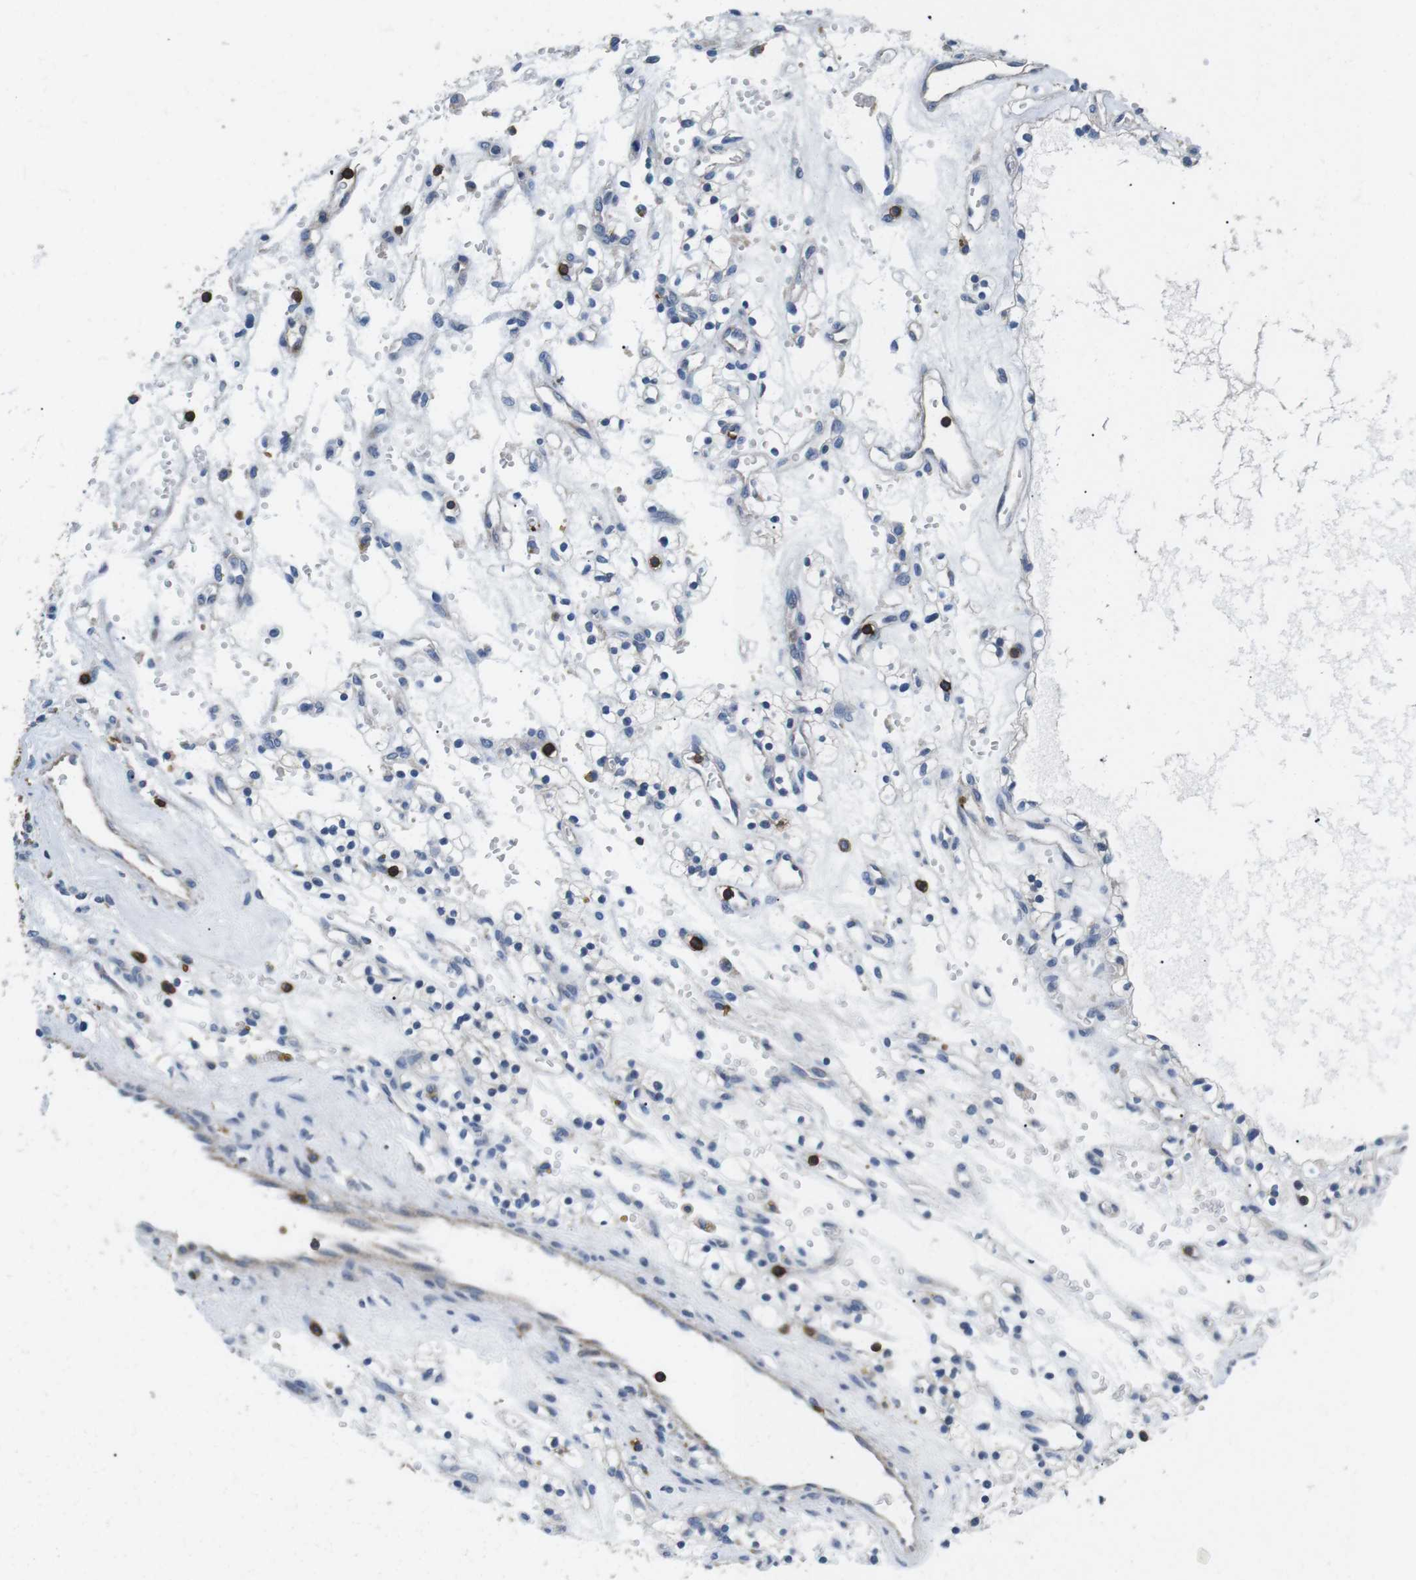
{"staining": {"intensity": "negative", "quantity": "none", "location": "none"}, "tissue": "renal cancer", "cell_type": "Tumor cells", "image_type": "cancer", "snomed": [{"axis": "morphology", "description": "Adenocarcinoma, NOS"}, {"axis": "topography", "description": "Kidney"}], "caption": "This is an immunohistochemistry (IHC) histopathology image of renal cancer (adenocarcinoma). There is no positivity in tumor cells.", "gene": "CD6", "patient": {"sex": "female", "age": 57}}